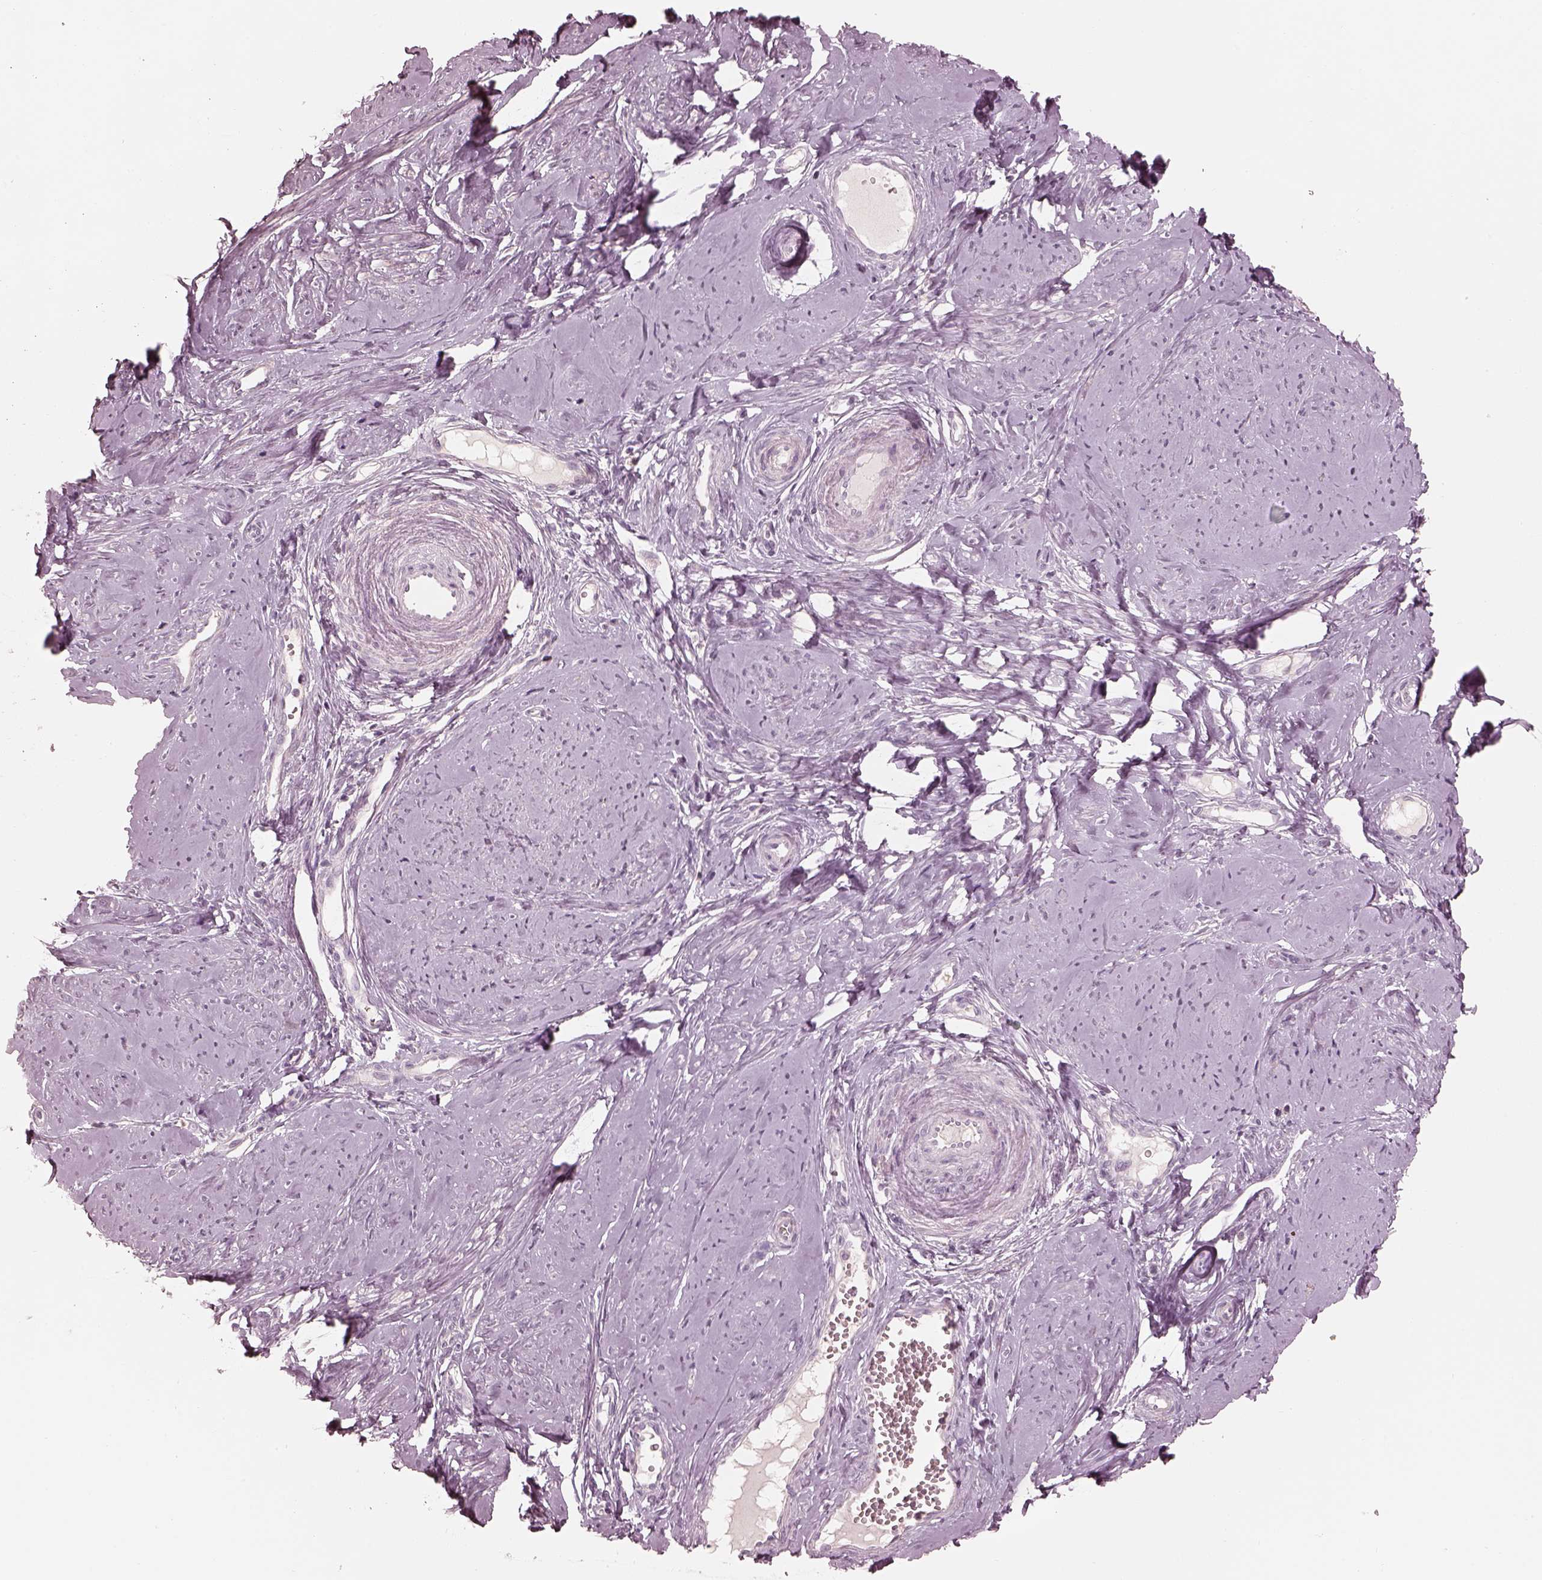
{"staining": {"intensity": "negative", "quantity": "none", "location": "none"}, "tissue": "smooth muscle", "cell_type": "Smooth muscle cells", "image_type": "normal", "snomed": [{"axis": "morphology", "description": "Normal tissue, NOS"}, {"axis": "topography", "description": "Smooth muscle"}], "caption": "The micrograph shows no significant positivity in smooth muscle cells of smooth muscle. The staining is performed using DAB (3,3'-diaminobenzidine) brown chromogen with nuclei counter-stained in using hematoxylin.", "gene": "ANKLE1", "patient": {"sex": "female", "age": 48}}